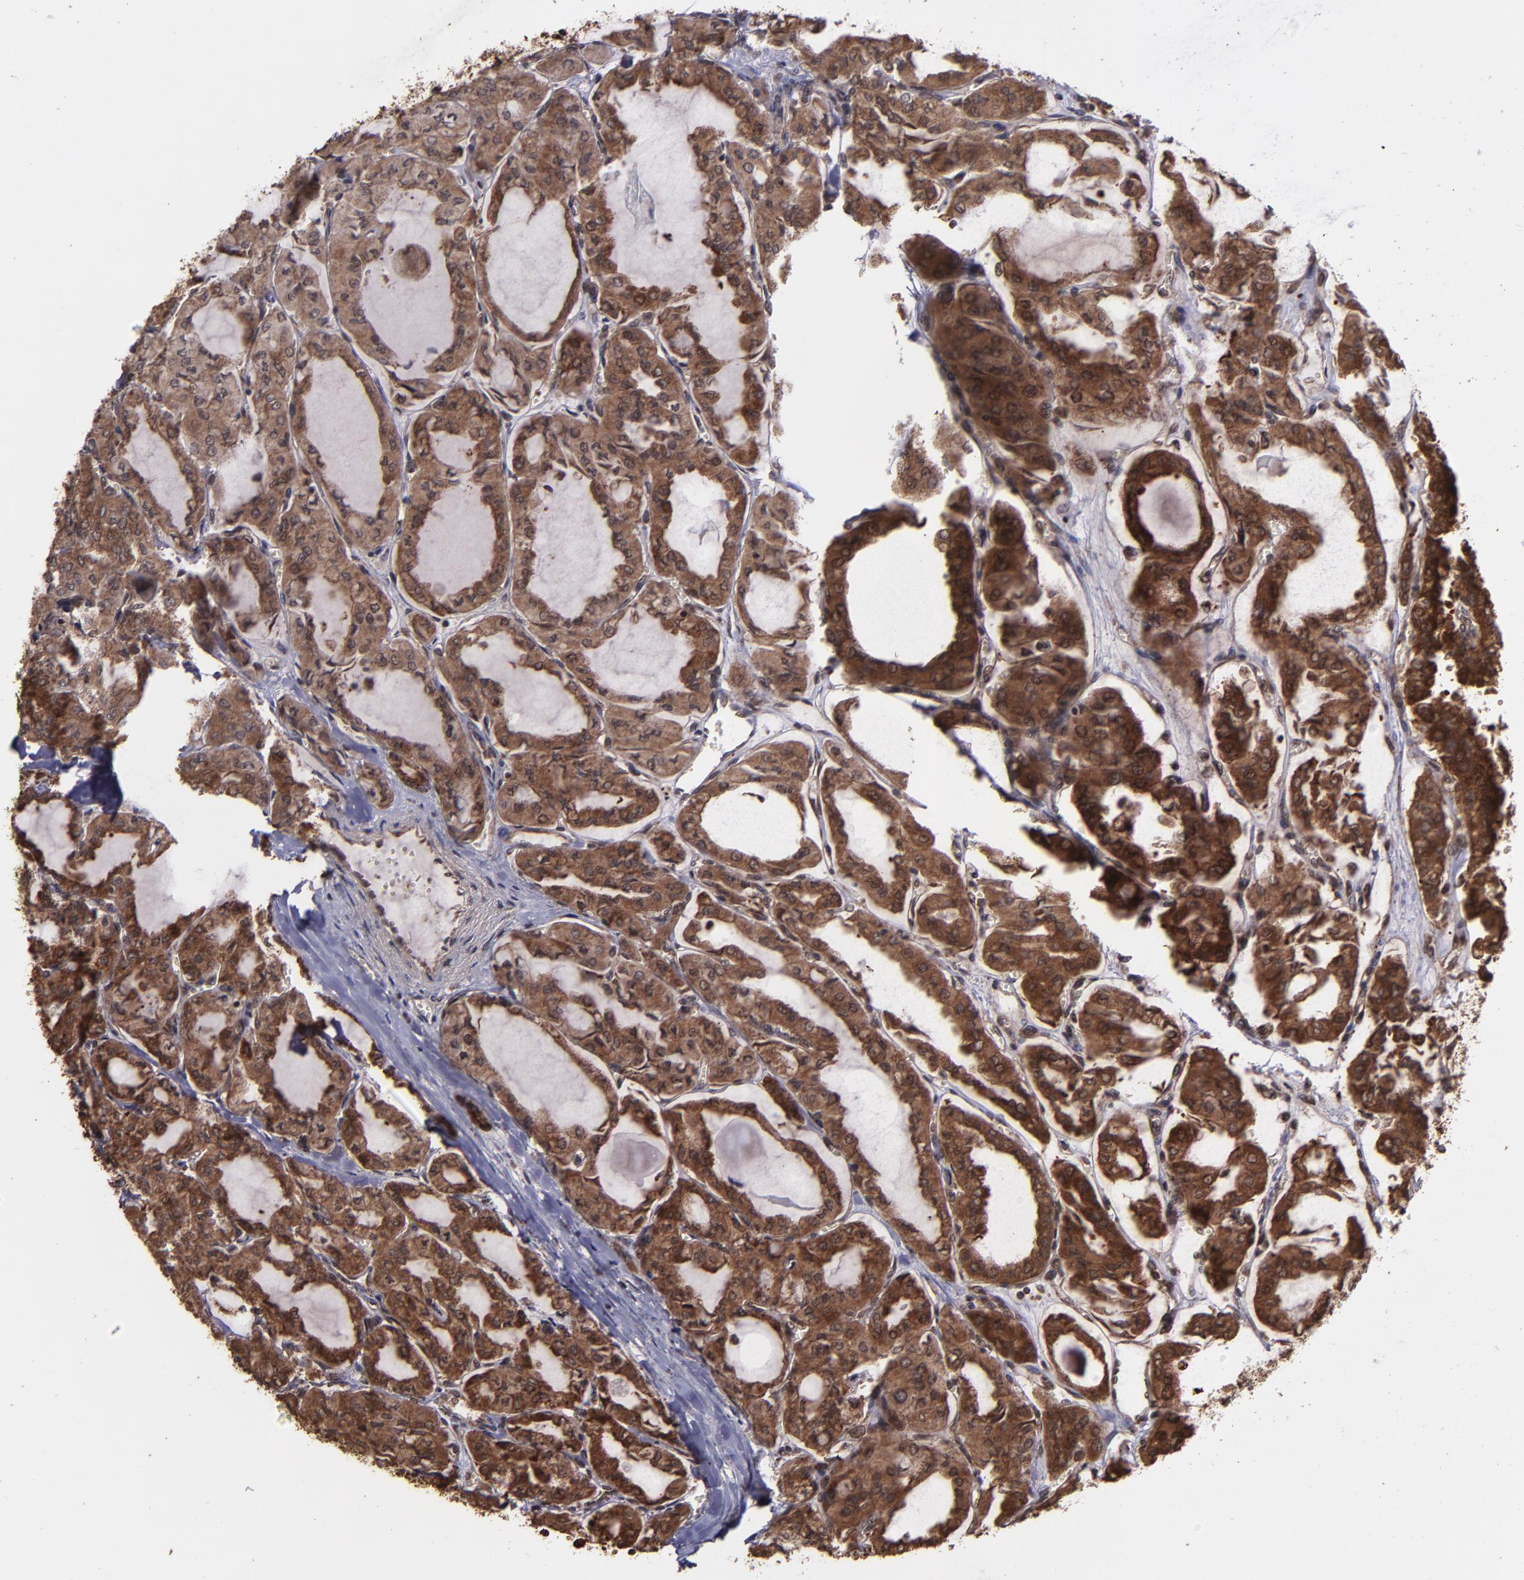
{"staining": {"intensity": "strong", "quantity": ">75%", "location": "cytoplasmic/membranous,nuclear"}, "tissue": "thyroid cancer", "cell_type": "Tumor cells", "image_type": "cancer", "snomed": [{"axis": "morphology", "description": "Papillary adenocarcinoma, NOS"}, {"axis": "topography", "description": "Thyroid gland"}], "caption": "An image showing strong cytoplasmic/membranous and nuclear positivity in about >75% of tumor cells in thyroid cancer, as visualized by brown immunohistochemical staining.", "gene": "EIF4ENIF1", "patient": {"sex": "male", "age": 20}}